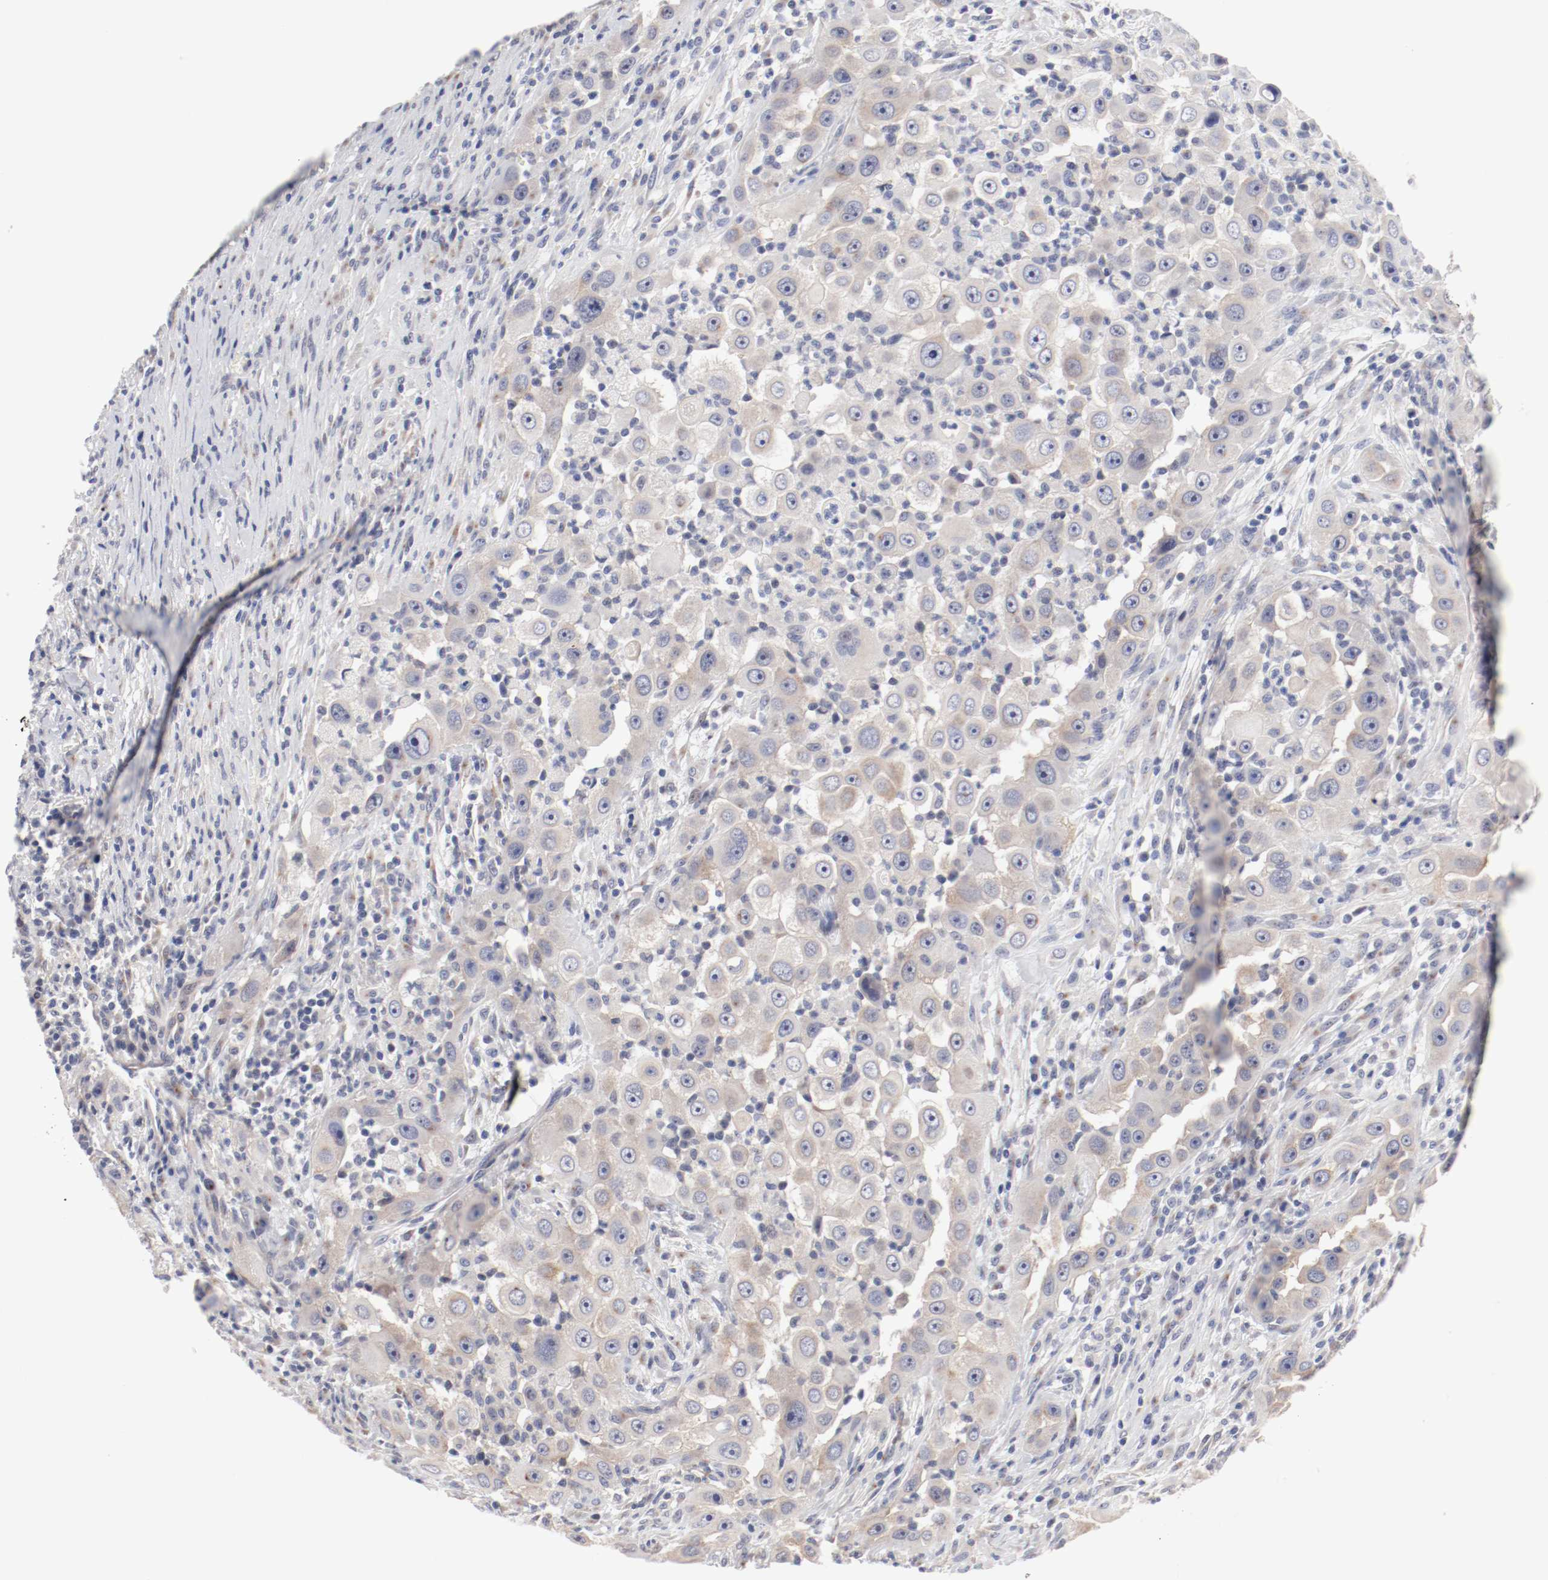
{"staining": {"intensity": "weak", "quantity": ">75%", "location": "cytoplasmic/membranous"}, "tissue": "head and neck cancer", "cell_type": "Tumor cells", "image_type": "cancer", "snomed": [{"axis": "morphology", "description": "Carcinoma, NOS"}, {"axis": "topography", "description": "Head-Neck"}], "caption": "Immunohistochemistry (DAB) staining of head and neck carcinoma exhibits weak cytoplasmic/membranous protein positivity in about >75% of tumor cells.", "gene": "GPR143", "patient": {"sex": "male", "age": 87}}